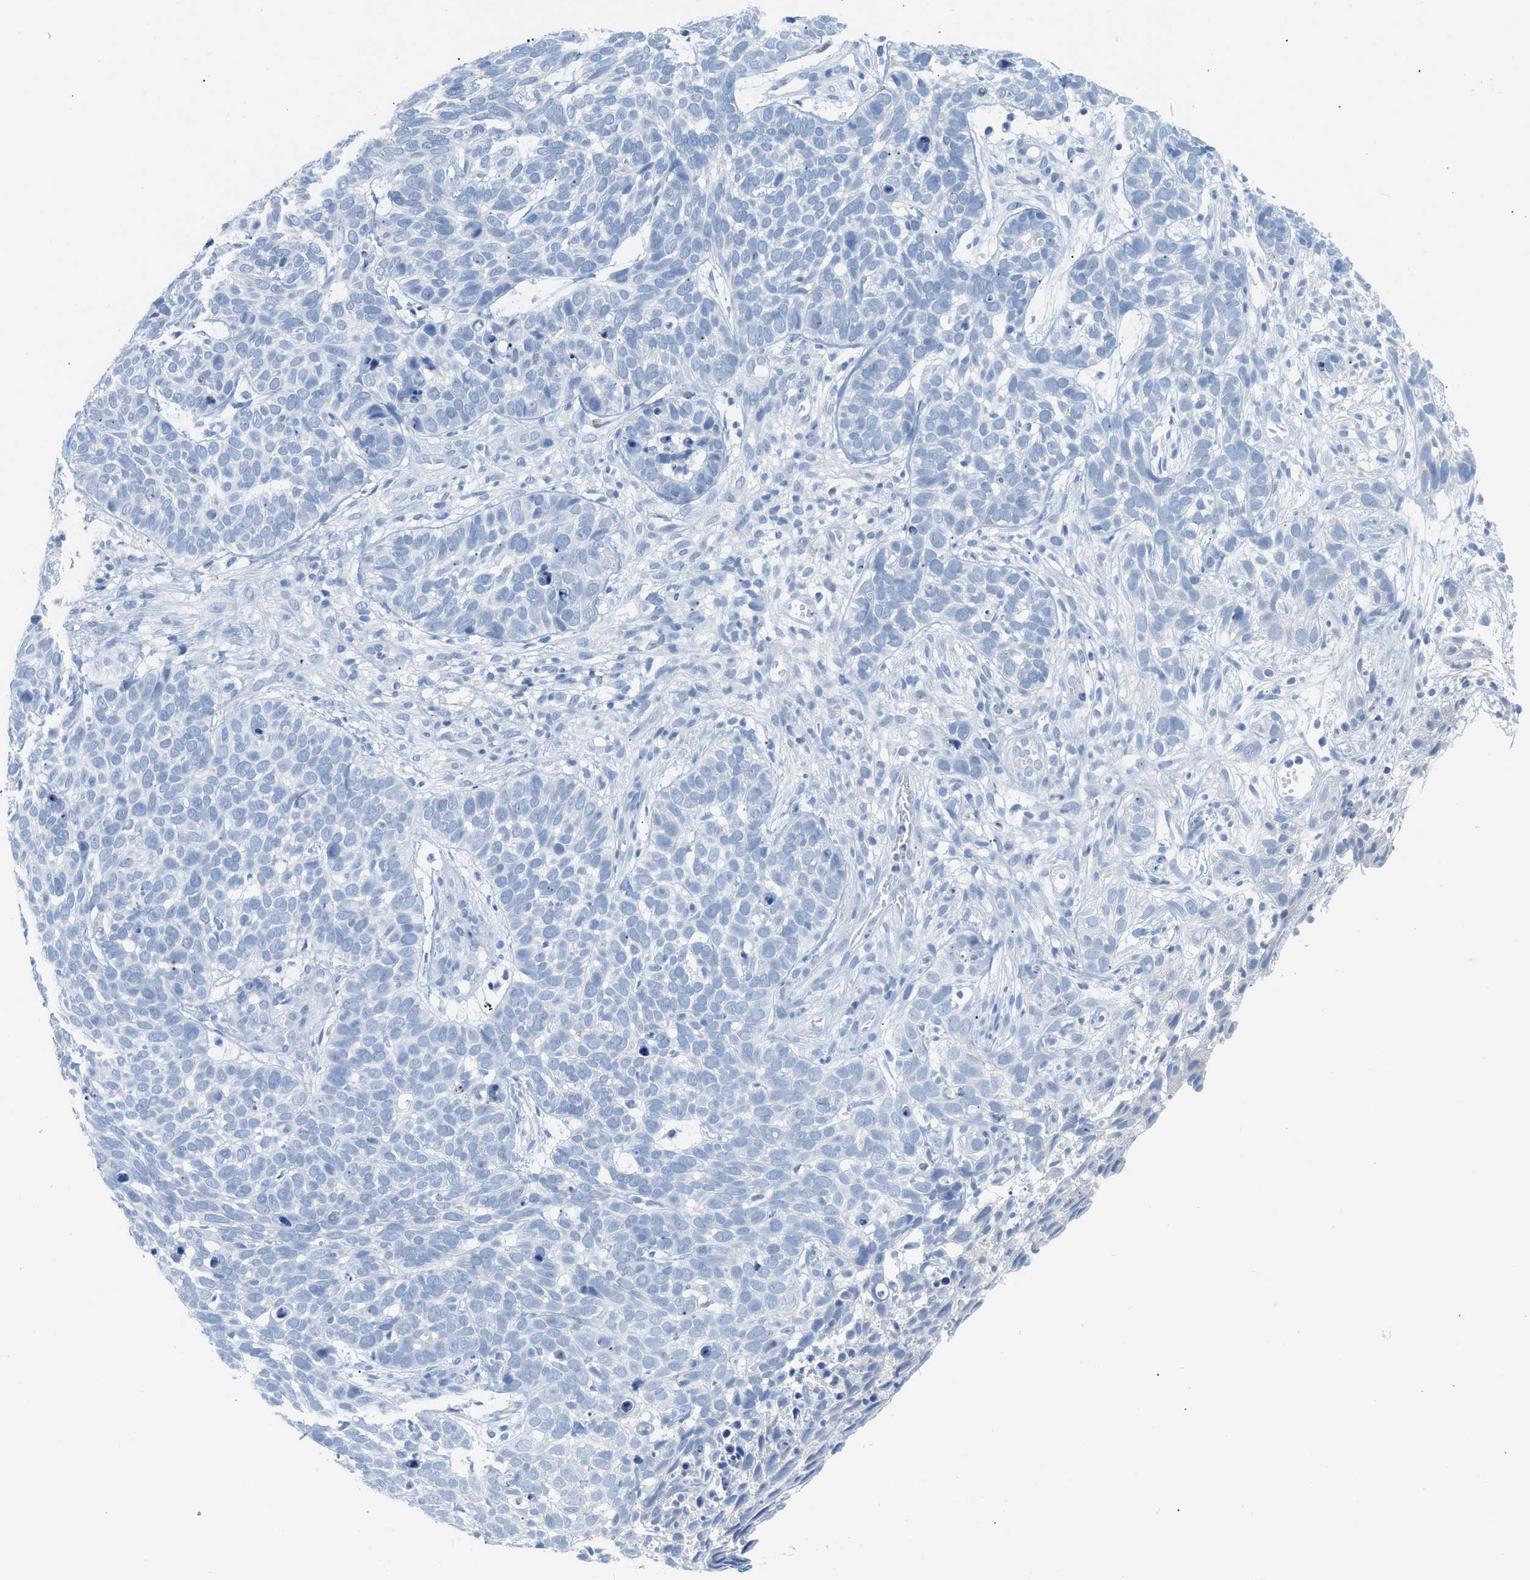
{"staining": {"intensity": "negative", "quantity": "none", "location": "none"}, "tissue": "skin cancer", "cell_type": "Tumor cells", "image_type": "cancer", "snomed": [{"axis": "morphology", "description": "Basal cell carcinoma"}, {"axis": "topography", "description": "Skin"}], "caption": "There is no significant staining in tumor cells of skin cancer (basal cell carcinoma).", "gene": "PAPPA", "patient": {"sex": "male", "age": 87}}